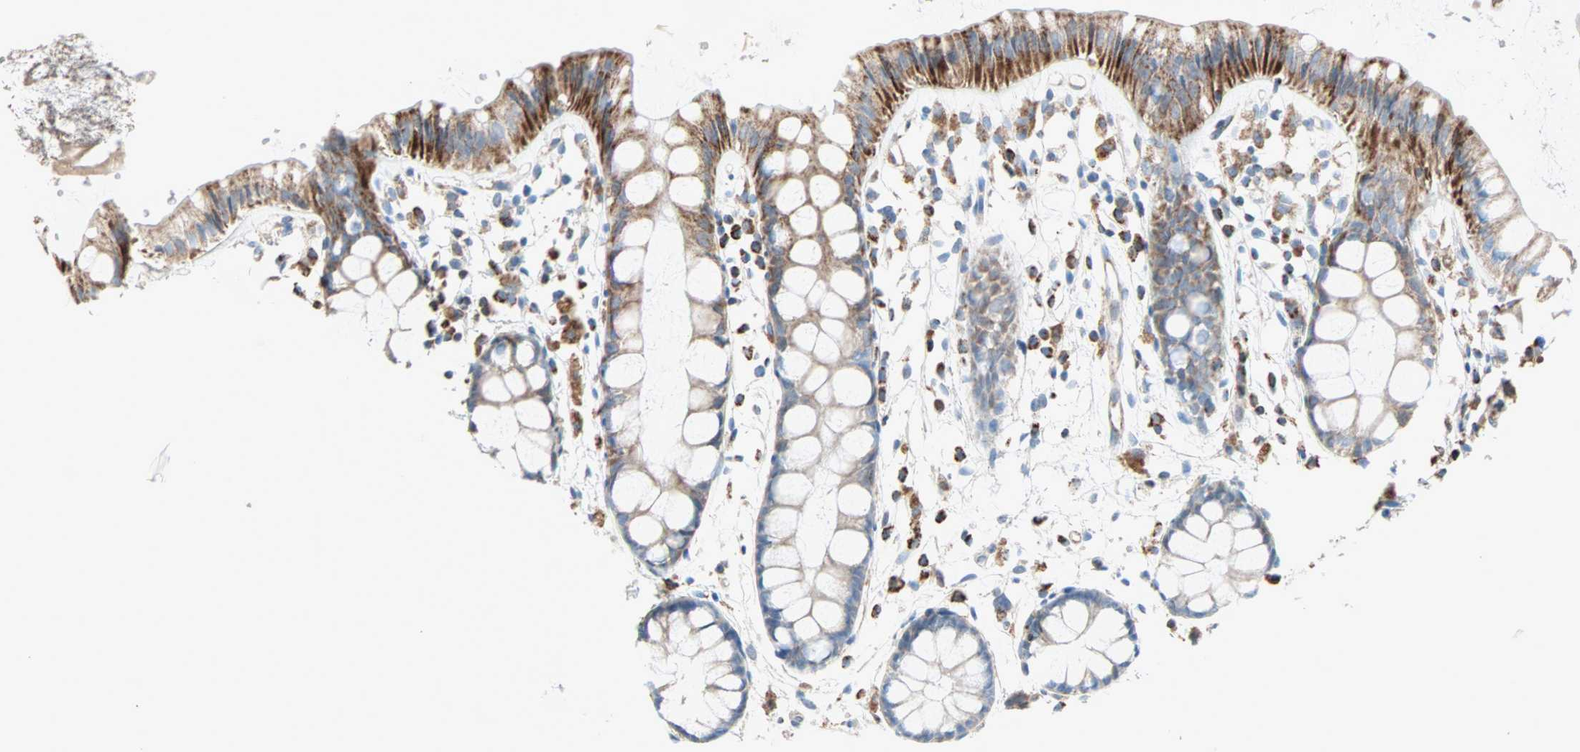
{"staining": {"intensity": "strong", "quantity": "<25%", "location": "cytoplasmic/membranous"}, "tissue": "rectum", "cell_type": "Glandular cells", "image_type": "normal", "snomed": [{"axis": "morphology", "description": "Normal tissue, NOS"}, {"axis": "topography", "description": "Rectum"}], "caption": "A brown stain shows strong cytoplasmic/membranous staining of a protein in glandular cells of unremarkable rectum.", "gene": "ACVRL1", "patient": {"sex": "female", "age": 66}}